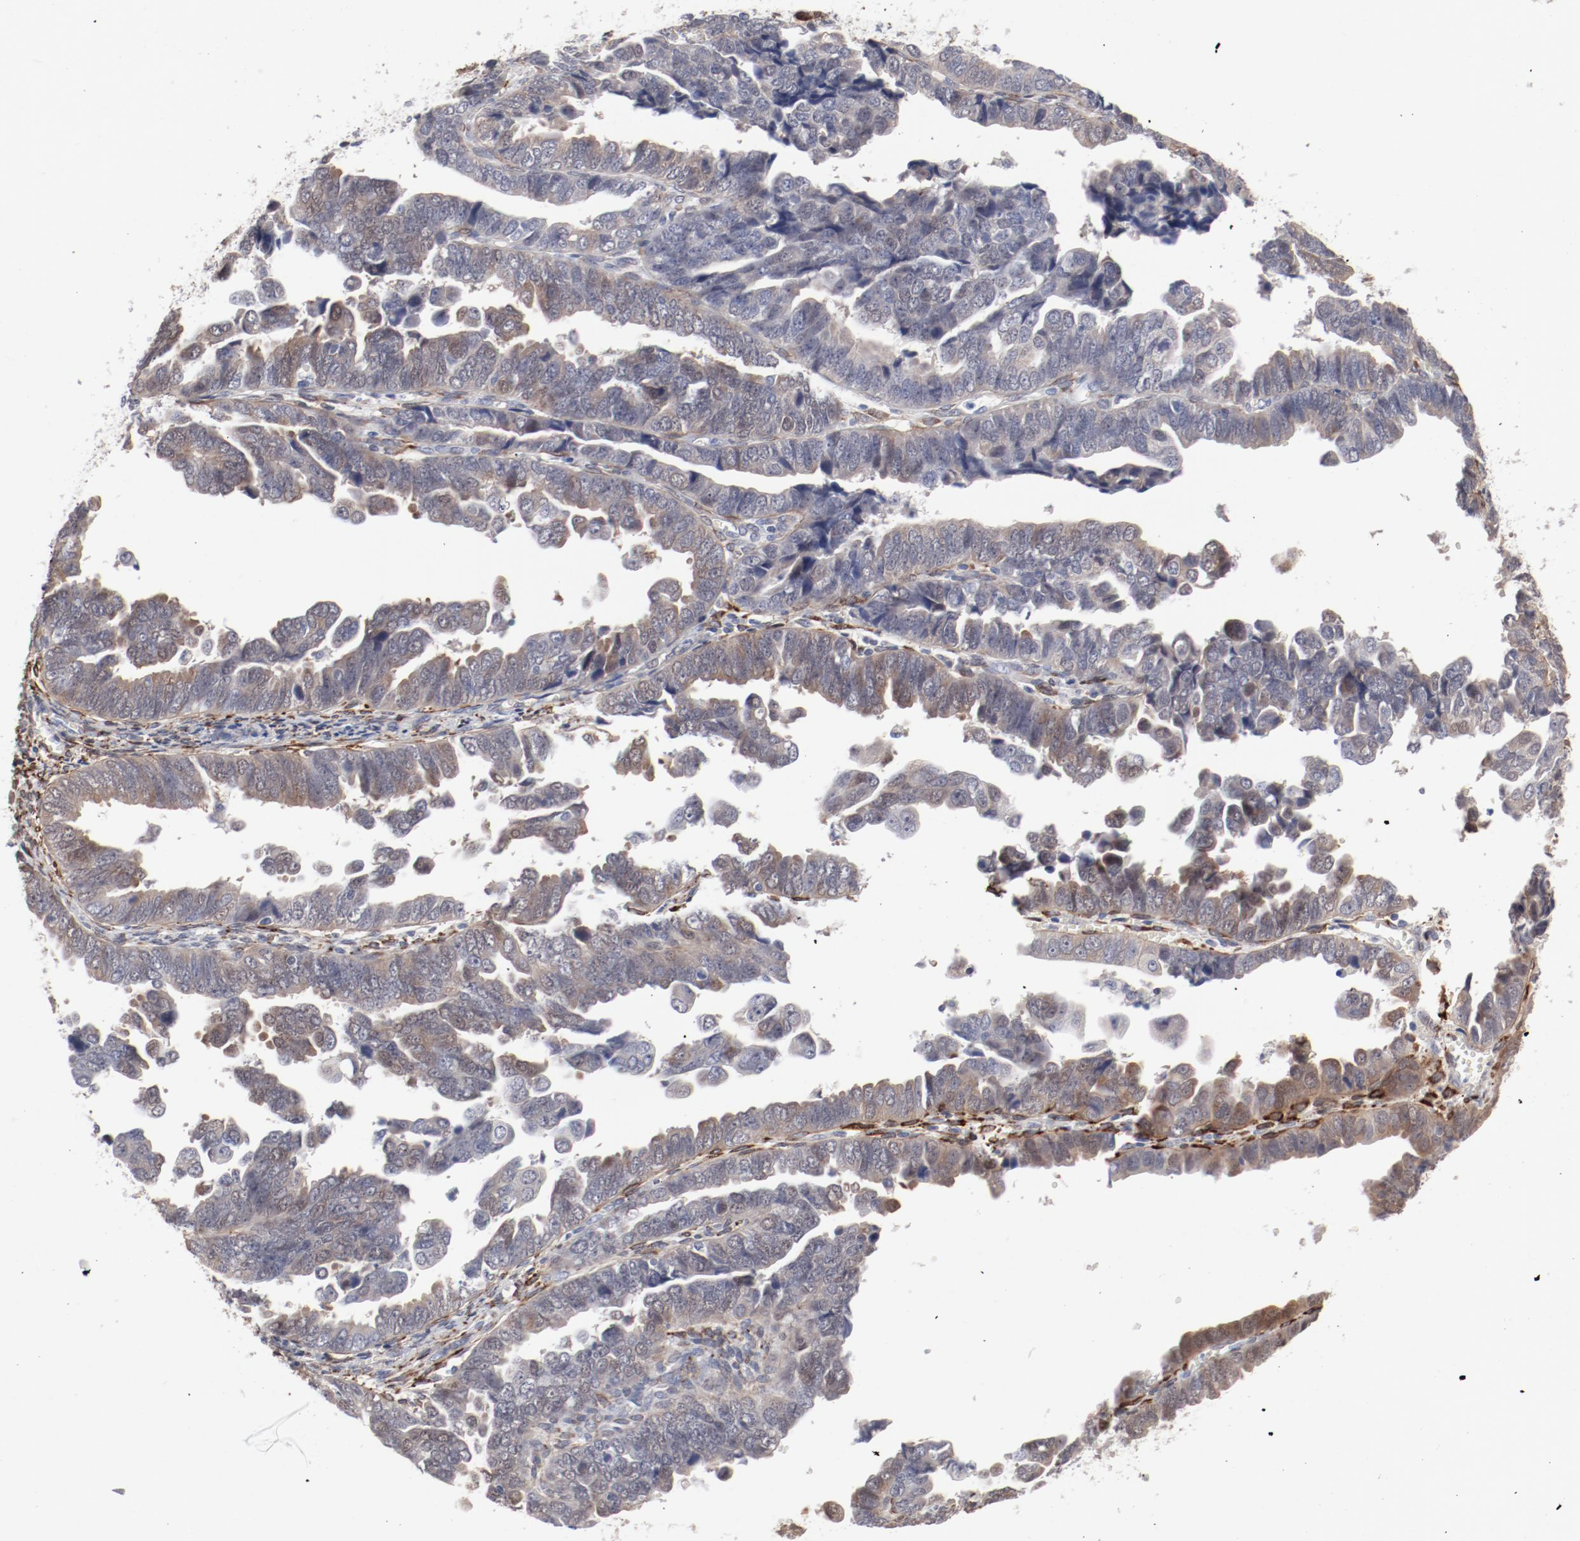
{"staining": {"intensity": "negative", "quantity": "none", "location": "none"}, "tissue": "endometrial cancer", "cell_type": "Tumor cells", "image_type": "cancer", "snomed": [{"axis": "morphology", "description": "Adenocarcinoma, NOS"}, {"axis": "topography", "description": "Endometrium"}], "caption": "There is no significant staining in tumor cells of endometrial cancer.", "gene": "MAGED4", "patient": {"sex": "female", "age": 75}}